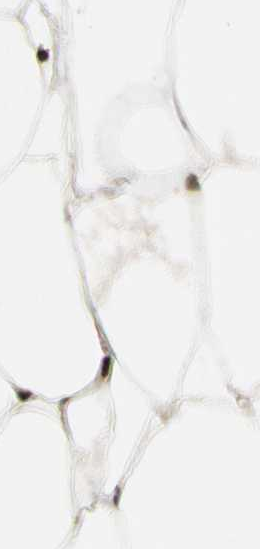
{"staining": {"intensity": "strong", "quantity": ">75%", "location": "nuclear"}, "tissue": "adipose tissue", "cell_type": "Adipocytes", "image_type": "normal", "snomed": [{"axis": "morphology", "description": "Normal tissue, NOS"}, {"axis": "morphology", "description": "Duct carcinoma"}, {"axis": "topography", "description": "Breast"}, {"axis": "topography", "description": "Adipose tissue"}], "caption": "A high-resolution histopathology image shows immunohistochemistry staining of benign adipose tissue, which displays strong nuclear staining in approximately >75% of adipocytes.", "gene": "DAXX", "patient": {"sex": "female", "age": 37}}